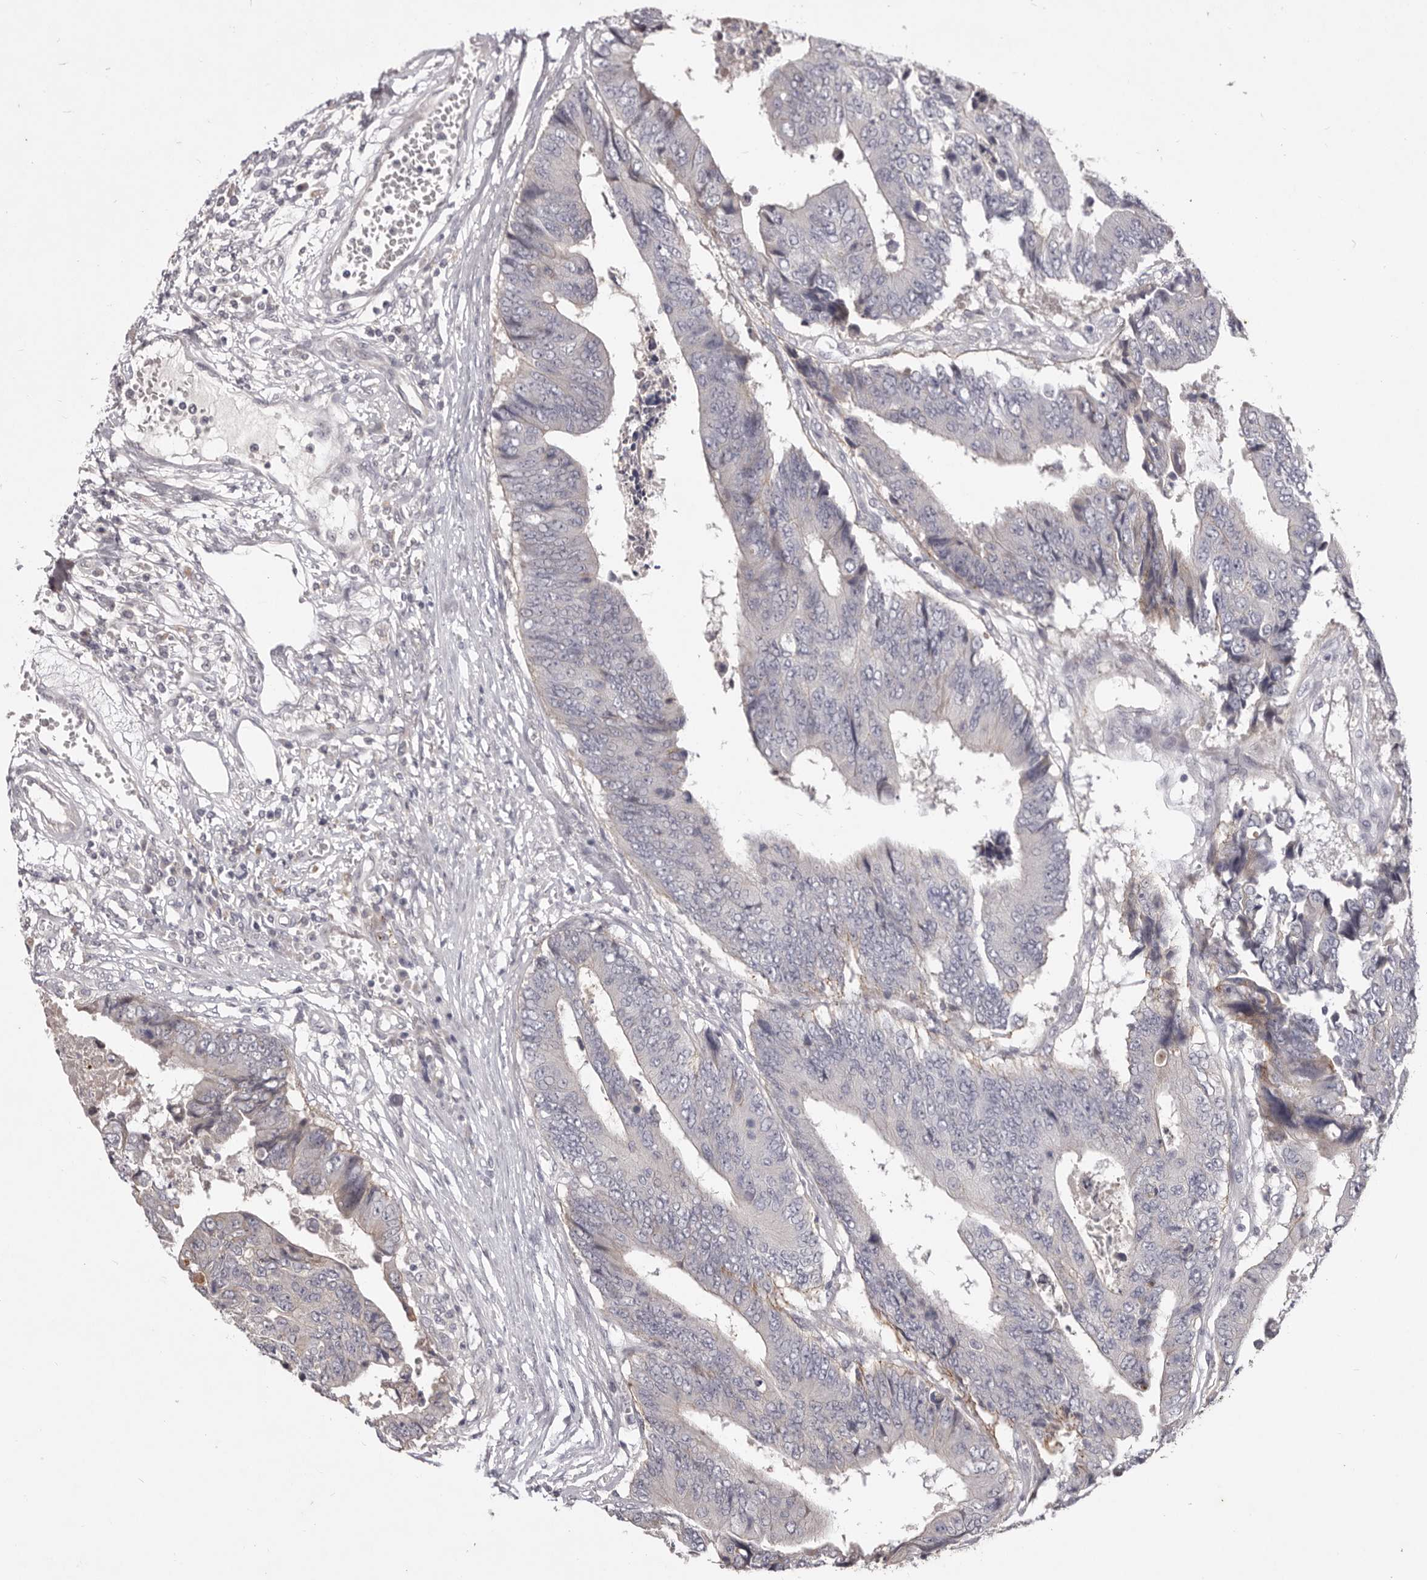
{"staining": {"intensity": "negative", "quantity": "none", "location": "none"}, "tissue": "colorectal cancer", "cell_type": "Tumor cells", "image_type": "cancer", "snomed": [{"axis": "morphology", "description": "Adenocarcinoma, NOS"}, {"axis": "topography", "description": "Rectum"}], "caption": "A high-resolution image shows IHC staining of colorectal adenocarcinoma, which exhibits no significant expression in tumor cells. (Brightfield microscopy of DAB IHC at high magnification).", "gene": "GARNL3", "patient": {"sex": "male", "age": 84}}